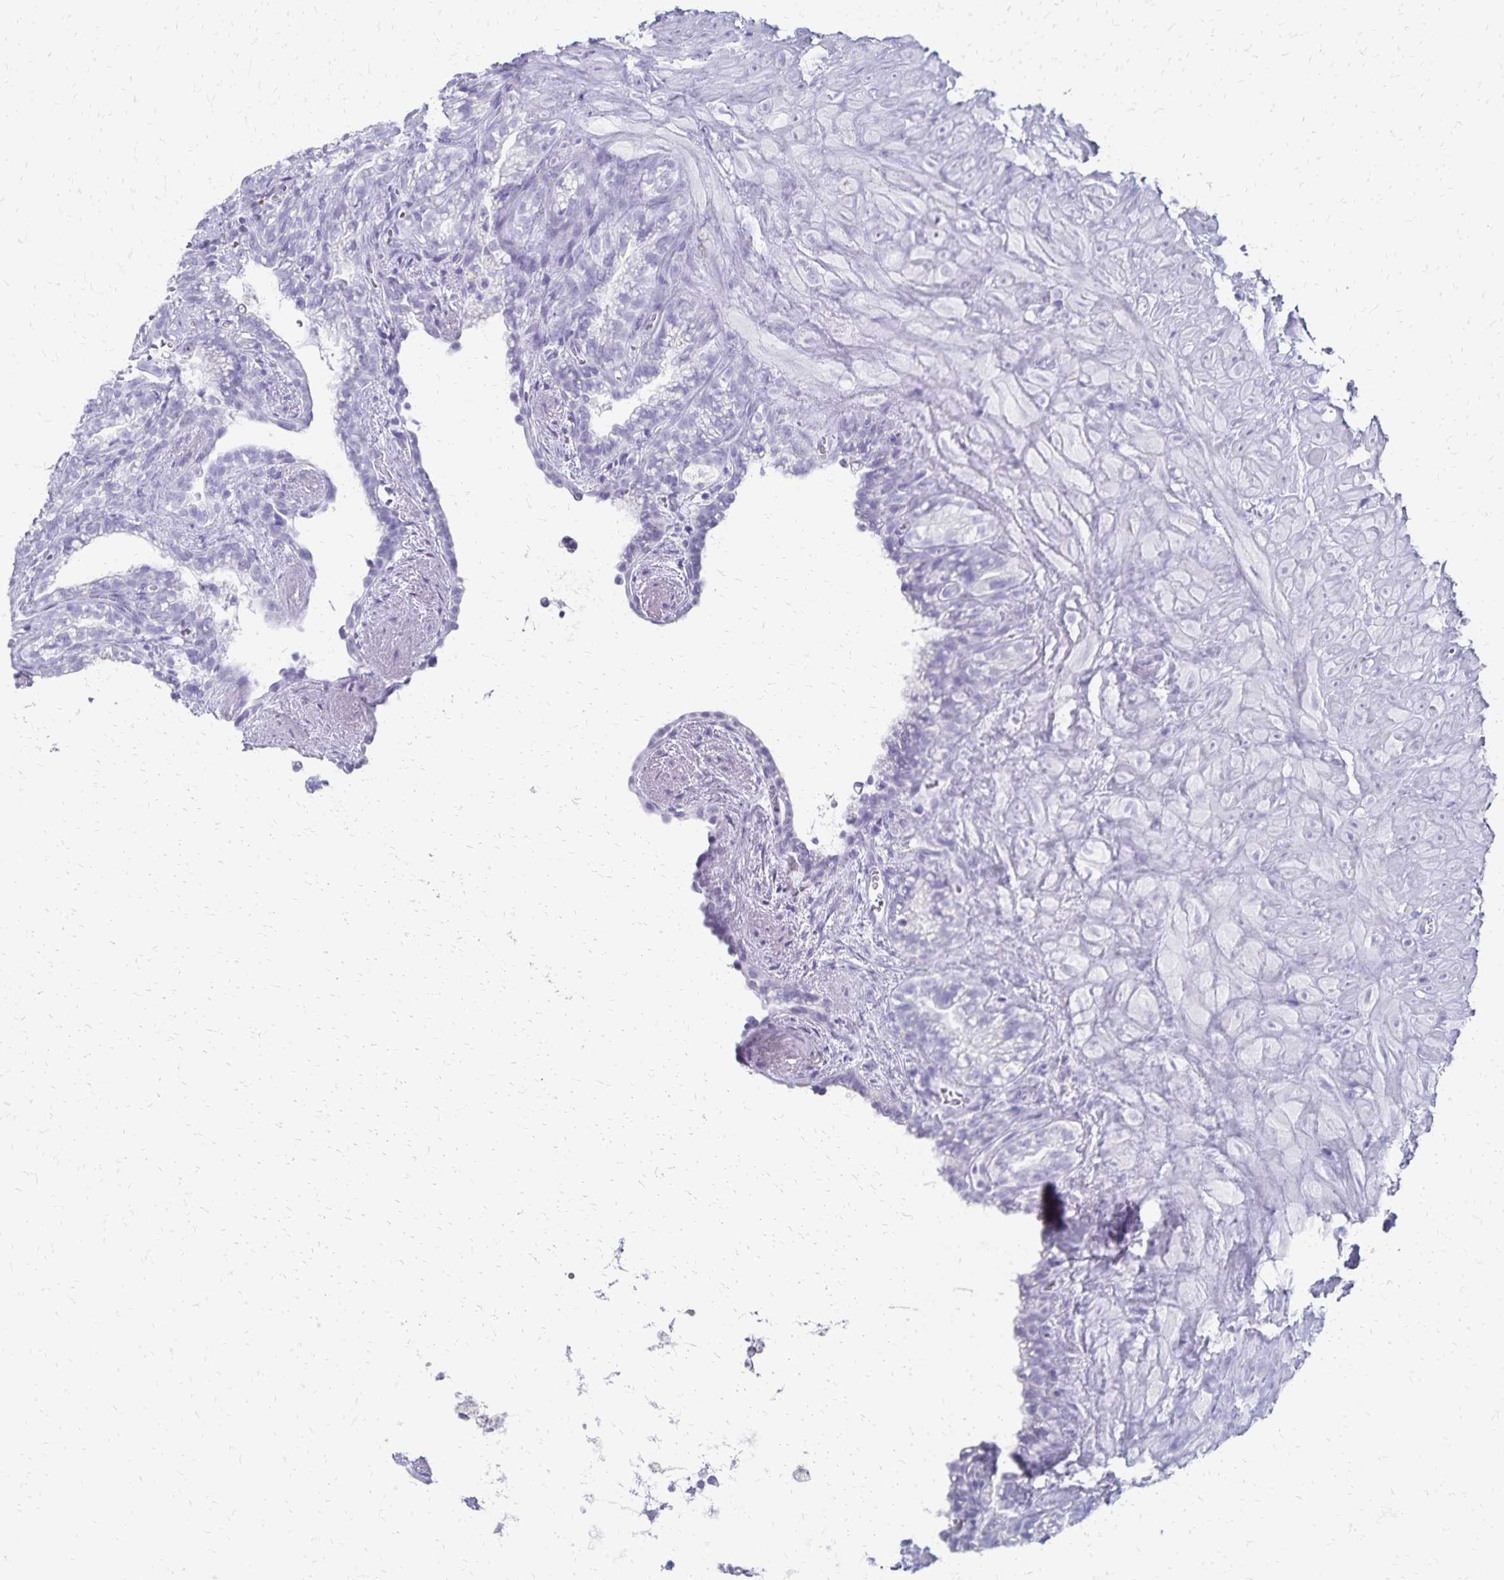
{"staining": {"intensity": "negative", "quantity": "none", "location": "none"}, "tissue": "seminal vesicle", "cell_type": "Glandular cells", "image_type": "normal", "snomed": [{"axis": "morphology", "description": "Normal tissue, NOS"}, {"axis": "topography", "description": "Seminal veicle"}], "caption": "Seminal vesicle was stained to show a protein in brown. There is no significant expression in glandular cells. The staining is performed using DAB (3,3'-diaminobenzidine) brown chromogen with nuclei counter-stained in using hematoxylin.", "gene": "GIP", "patient": {"sex": "male", "age": 76}}